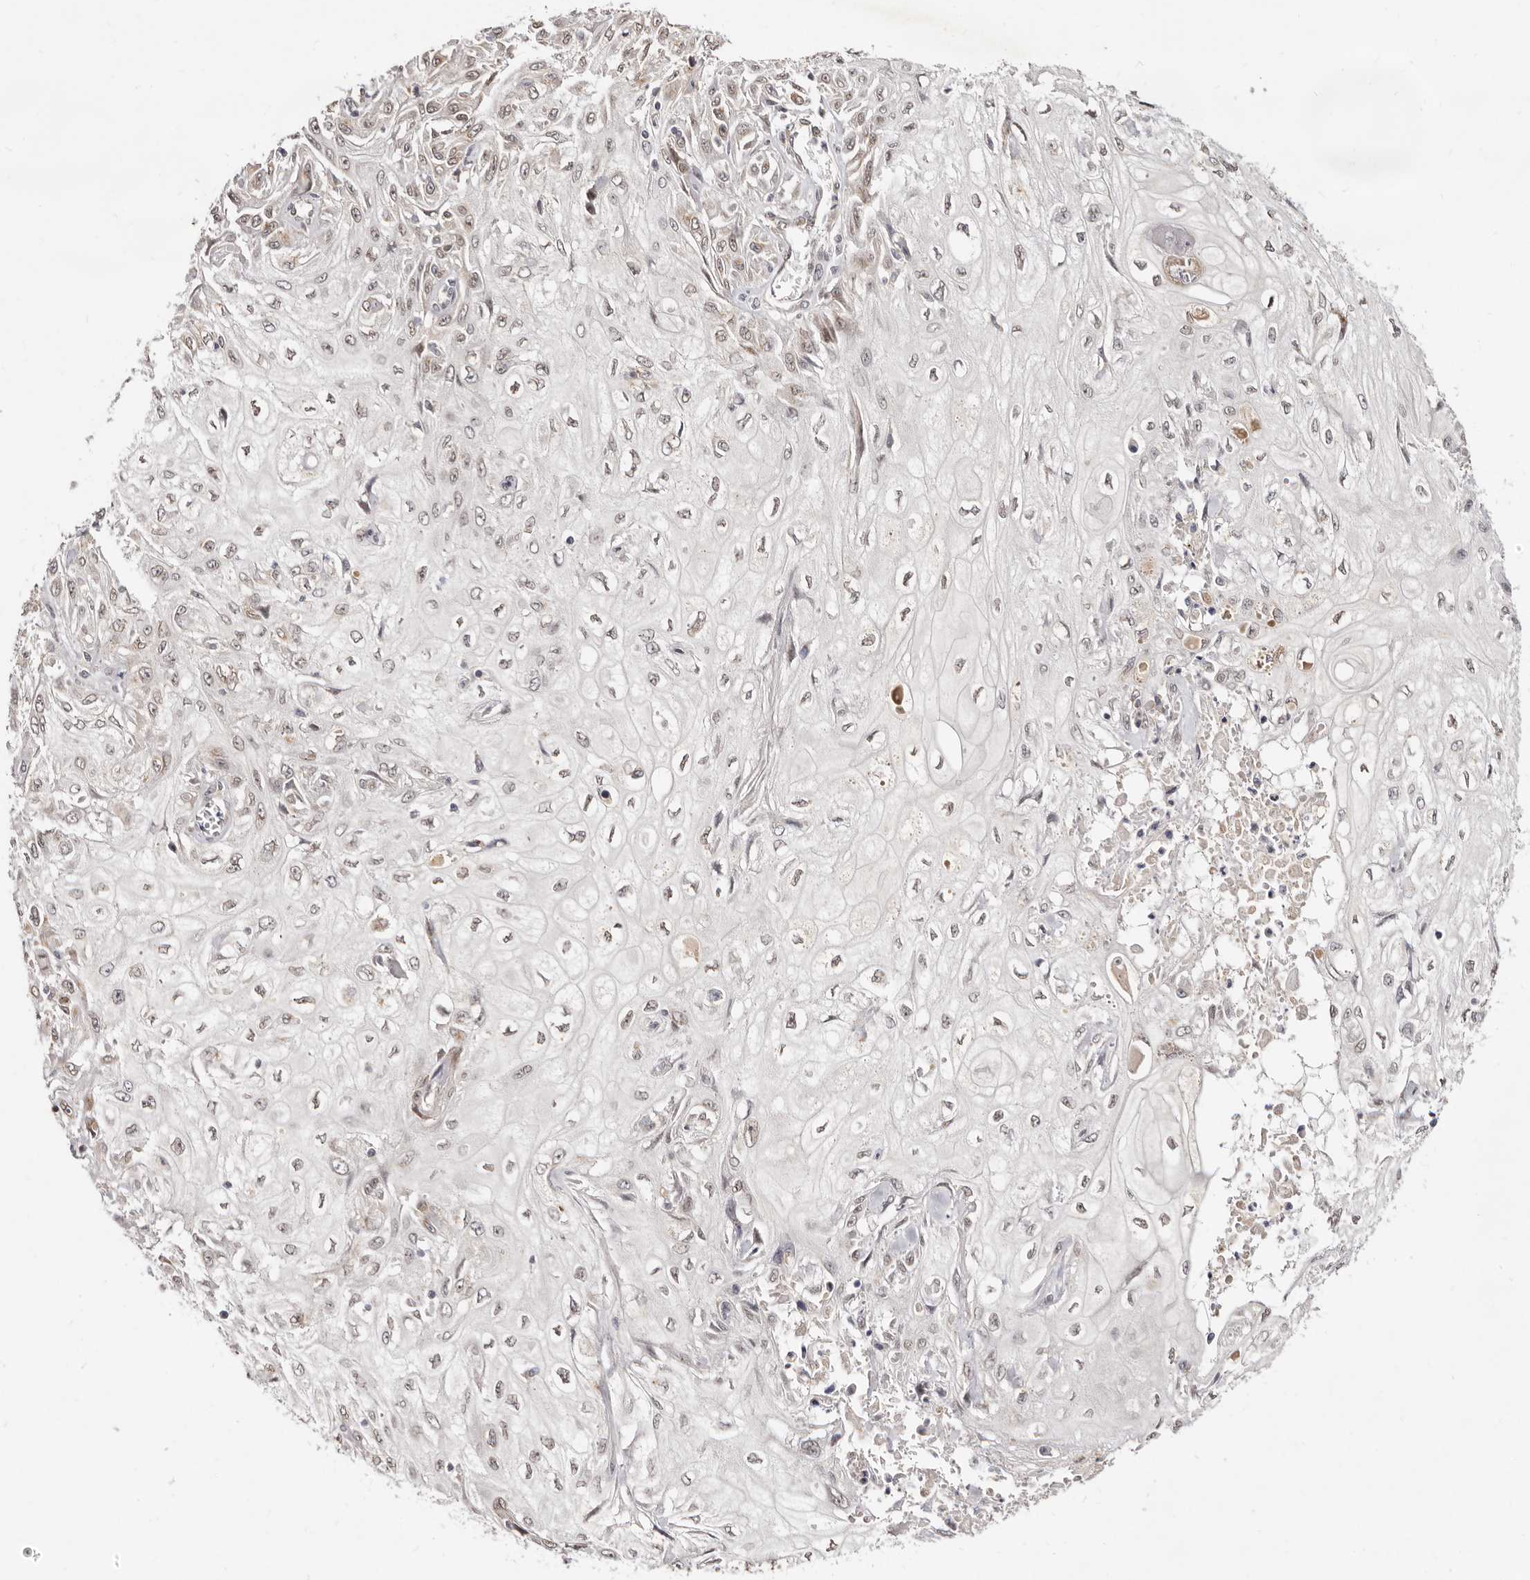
{"staining": {"intensity": "weak", "quantity": ">75%", "location": "nuclear"}, "tissue": "skin cancer", "cell_type": "Tumor cells", "image_type": "cancer", "snomed": [{"axis": "morphology", "description": "Squamous cell carcinoma, NOS"}, {"axis": "morphology", "description": "Squamous cell carcinoma, metastatic, NOS"}, {"axis": "topography", "description": "Skin"}, {"axis": "topography", "description": "Lymph node"}], "caption": "Skin cancer was stained to show a protein in brown. There is low levels of weak nuclear positivity in approximately >75% of tumor cells.", "gene": "LCORL", "patient": {"sex": "male", "age": 75}}